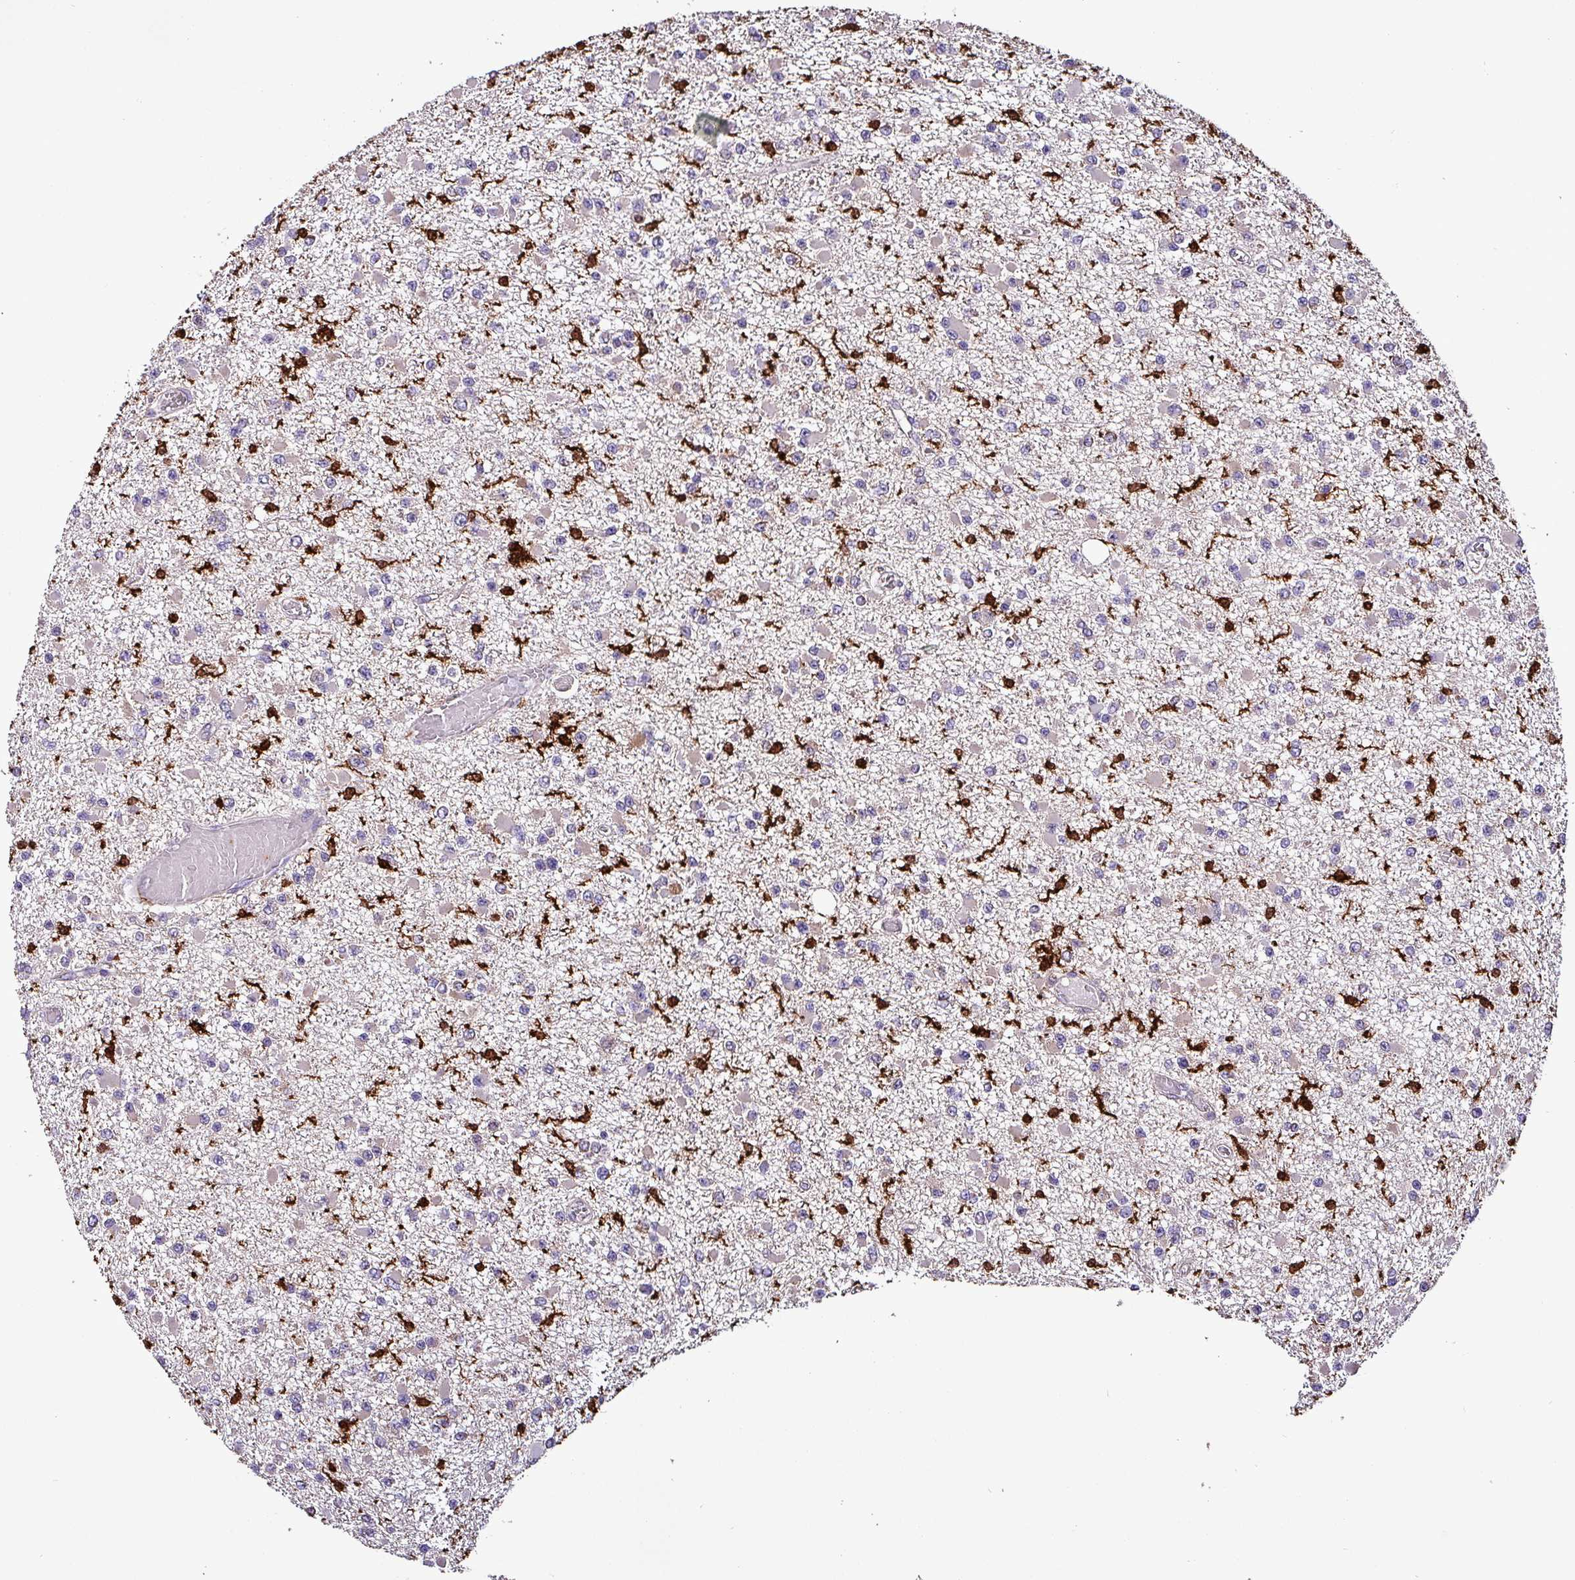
{"staining": {"intensity": "negative", "quantity": "none", "location": "none"}, "tissue": "glioma", "cell_type": "Tumor cells", "image_type": "cancer", "snomed": [{"axis": "morphology", "description": "Glioma, malignant, Low grade"}, {"axis": "topography", "description": "Brain"}], "caption": "Image shows no significant protein positivity in tumor cells of malignant glioma (low-grade).", "gene": "SCIN", "patient": {"sex": "female", "age": 22}}